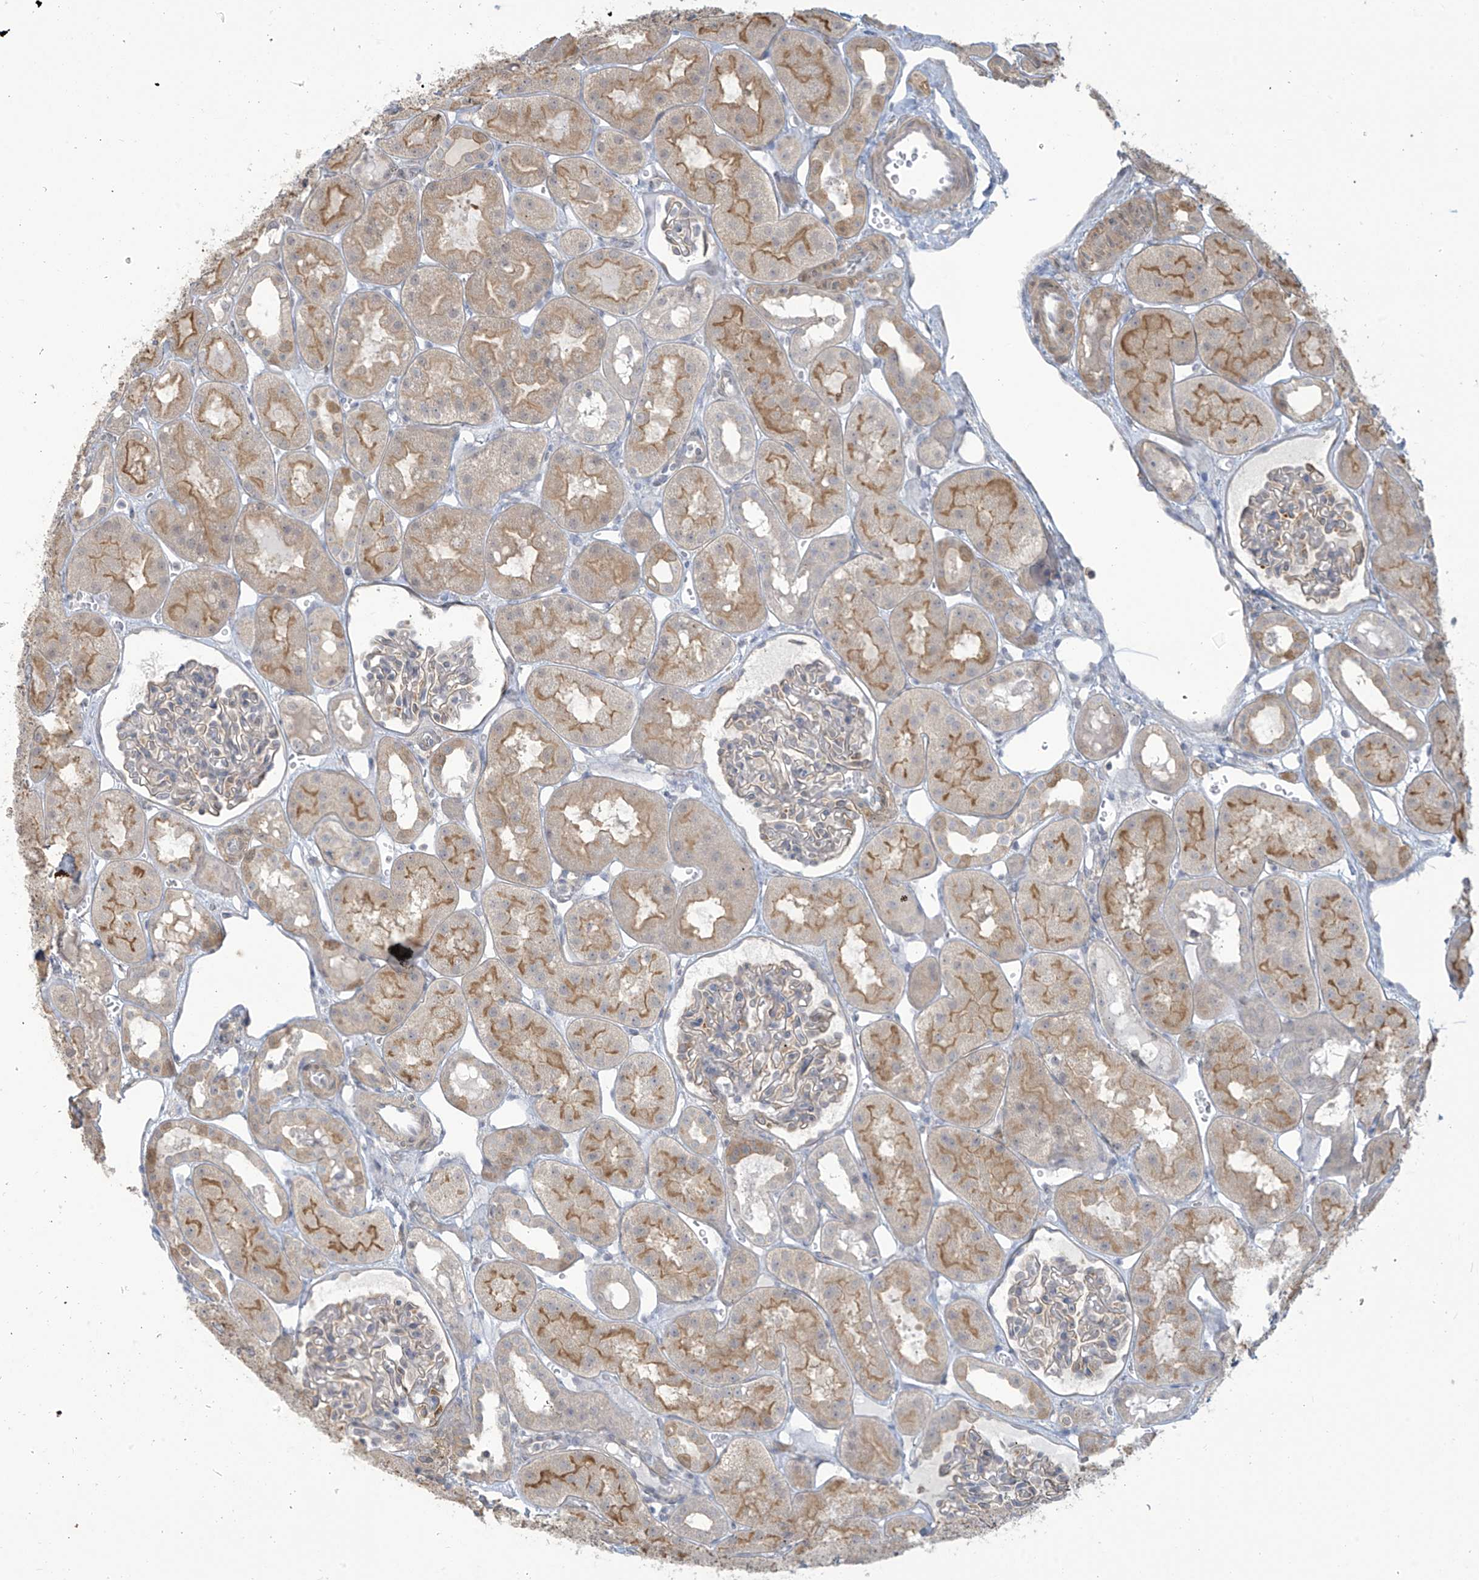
{"staining": {"intensity": "weak", "quantity": "25%-75%", "location": "cytoplasmic/membranous"}, "tissue": "kidney", "cell_type": "Cells in glomeruli", "image_type": "normal", "snomed": [{"axis": "morphology", "description": "Normal tissue, NOS"}, {"axis": "topography", "description": "Kidney"}], "caption": "The photomicrograph shows a brown stain indicating the presence of a protein in the cytoplasmic/membranous of cells in glomeruli in kidney. (Stains: DAB in brown, nuclei in blue, Microscopy: brightfield microscopy at high magnification).", "gene": "TAGAP", "patient": {"sex": "male", "age": 16}}